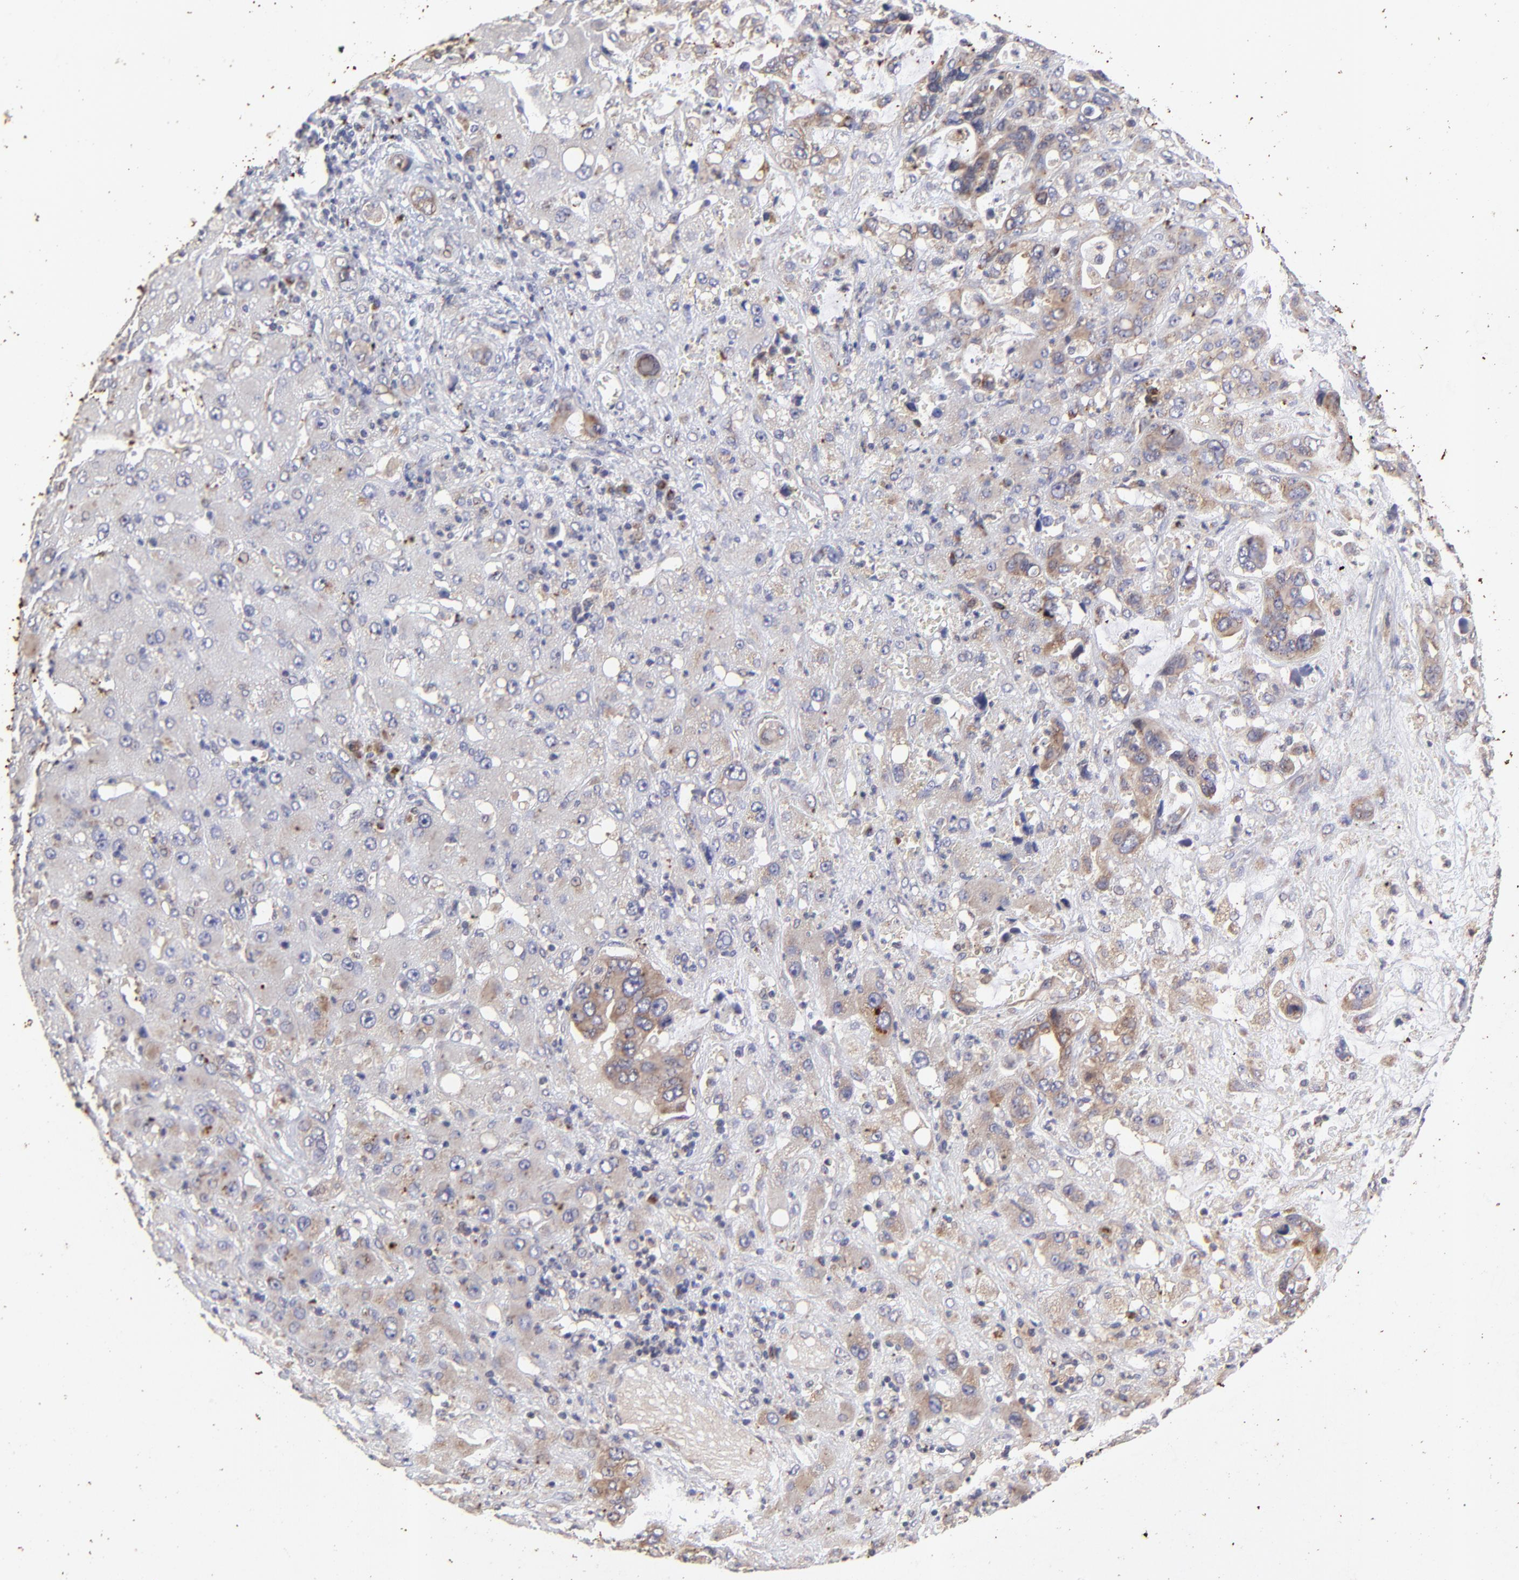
{"staining": {"intensity": "moderate", "quantity": ">75%", "location": "cytoplasmic/membranous"}, "tissue": "liver cancer", "cell_type": "Tumor cells", "image_type": "cancer", "snomed": [{"axis": "morphology", "description": "Cholangiocarcinoma"}, {"axis": "topography", "description": "Liver"}], "caption": "DAB immunohistochemical staining of cholangiocarcinoma (liver) demonstrates moderate cytoplasmic/membranous protein positivity in approximately >75% of tumor cells.", "gene": "TNRC6B", "patient": {"sex": "female", "age": 65}}